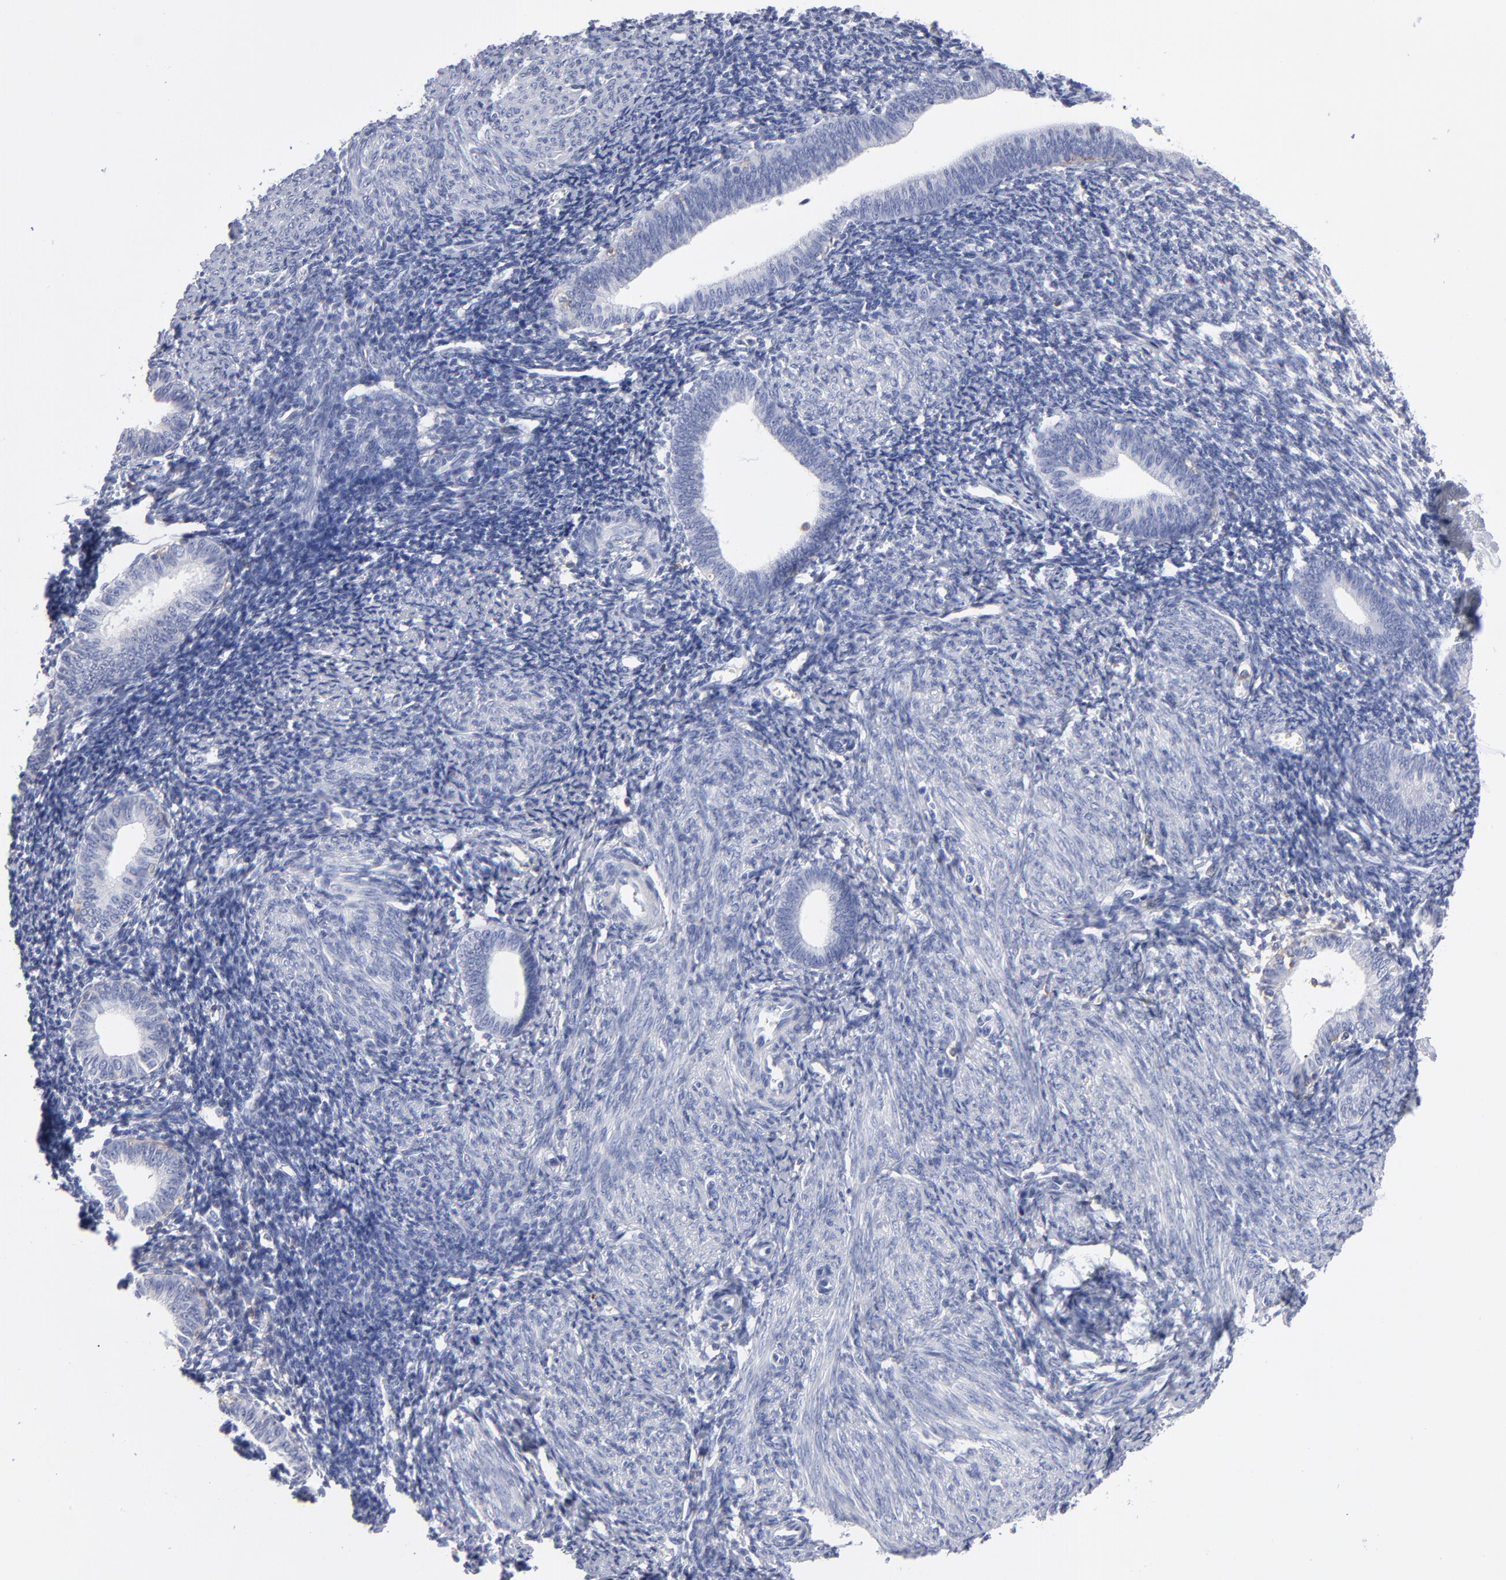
{"staining": {"intensity": "weak", "quantity": "<25%", "location": "cytoplasmic/membranous"}, "tissue": "endometrium", "cell_type": "Cells in endometrial stroma", "image_type": "normal", "snomed": [{"axis": "morphology", "description": "Normal tissue, NOS"}, {"axis": "topography", "description": "Endometrium"}], "caption": "Immunohistochemistry (IHC) histopathology image of normal endometrium: human endometrium stained with DAB demonstrates no significant protein expression in cells in endometrial stroma.", "gene": "LAT2", "patient": {"sex": "female", "age": 57}}